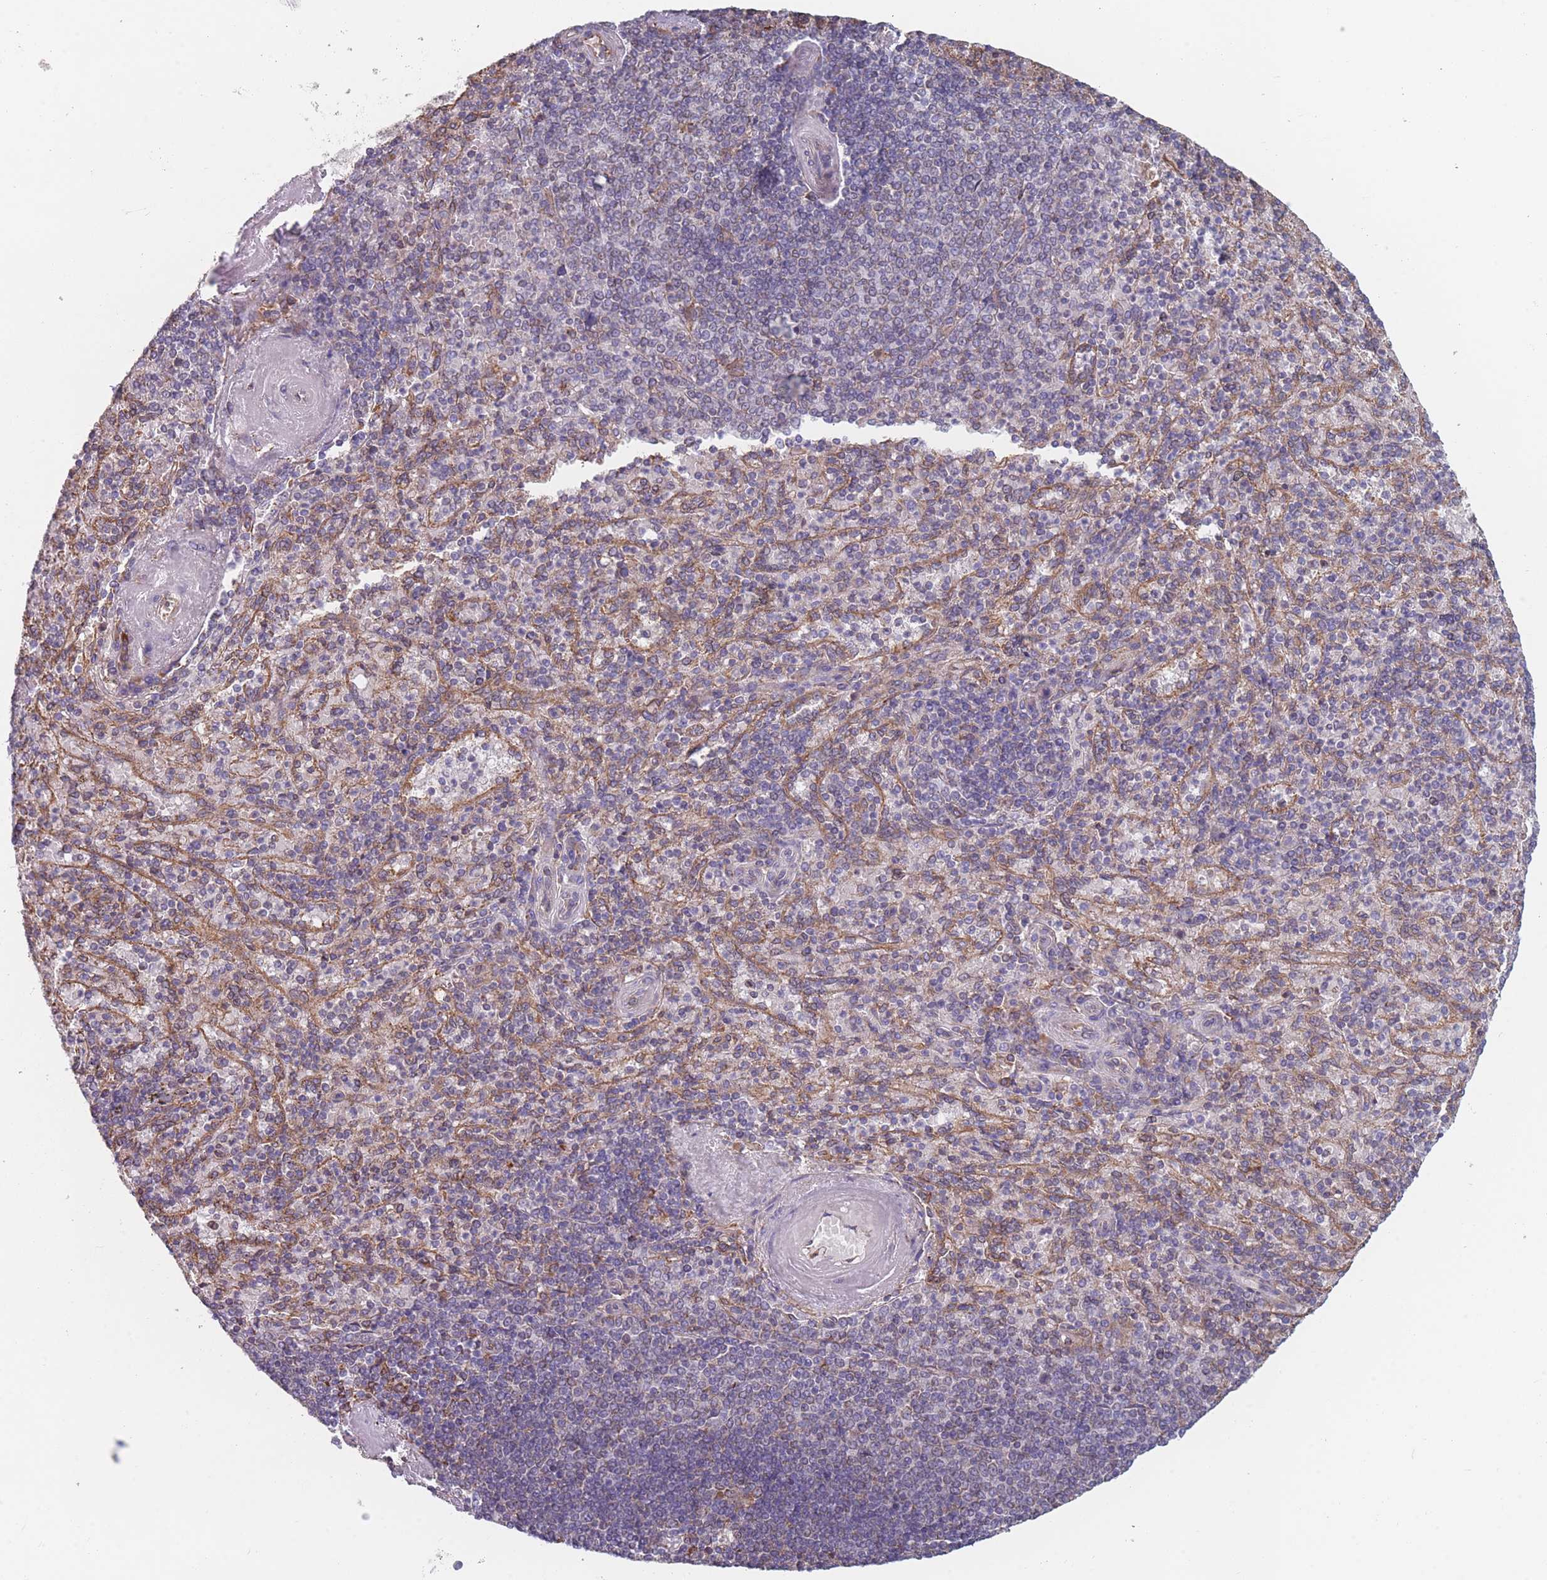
{"staining": {"intensity": "negative", "quantity": "none", "location": "none"}, "tissue": "spleen", "cell_type": "Cells in red pulp", "image_type": "normal", "snomed": [{"axis": "morphology", "description": "Normal tissue, NOS"}, {"axis": "topography", "description": "Spleen"}], "caption": "Immunohistochemistry (IHC) of benign human spleen displays no staining in cells in red pulp.", "gene": "OR7C2", "patient": {"sex": "male", "age": 82}}